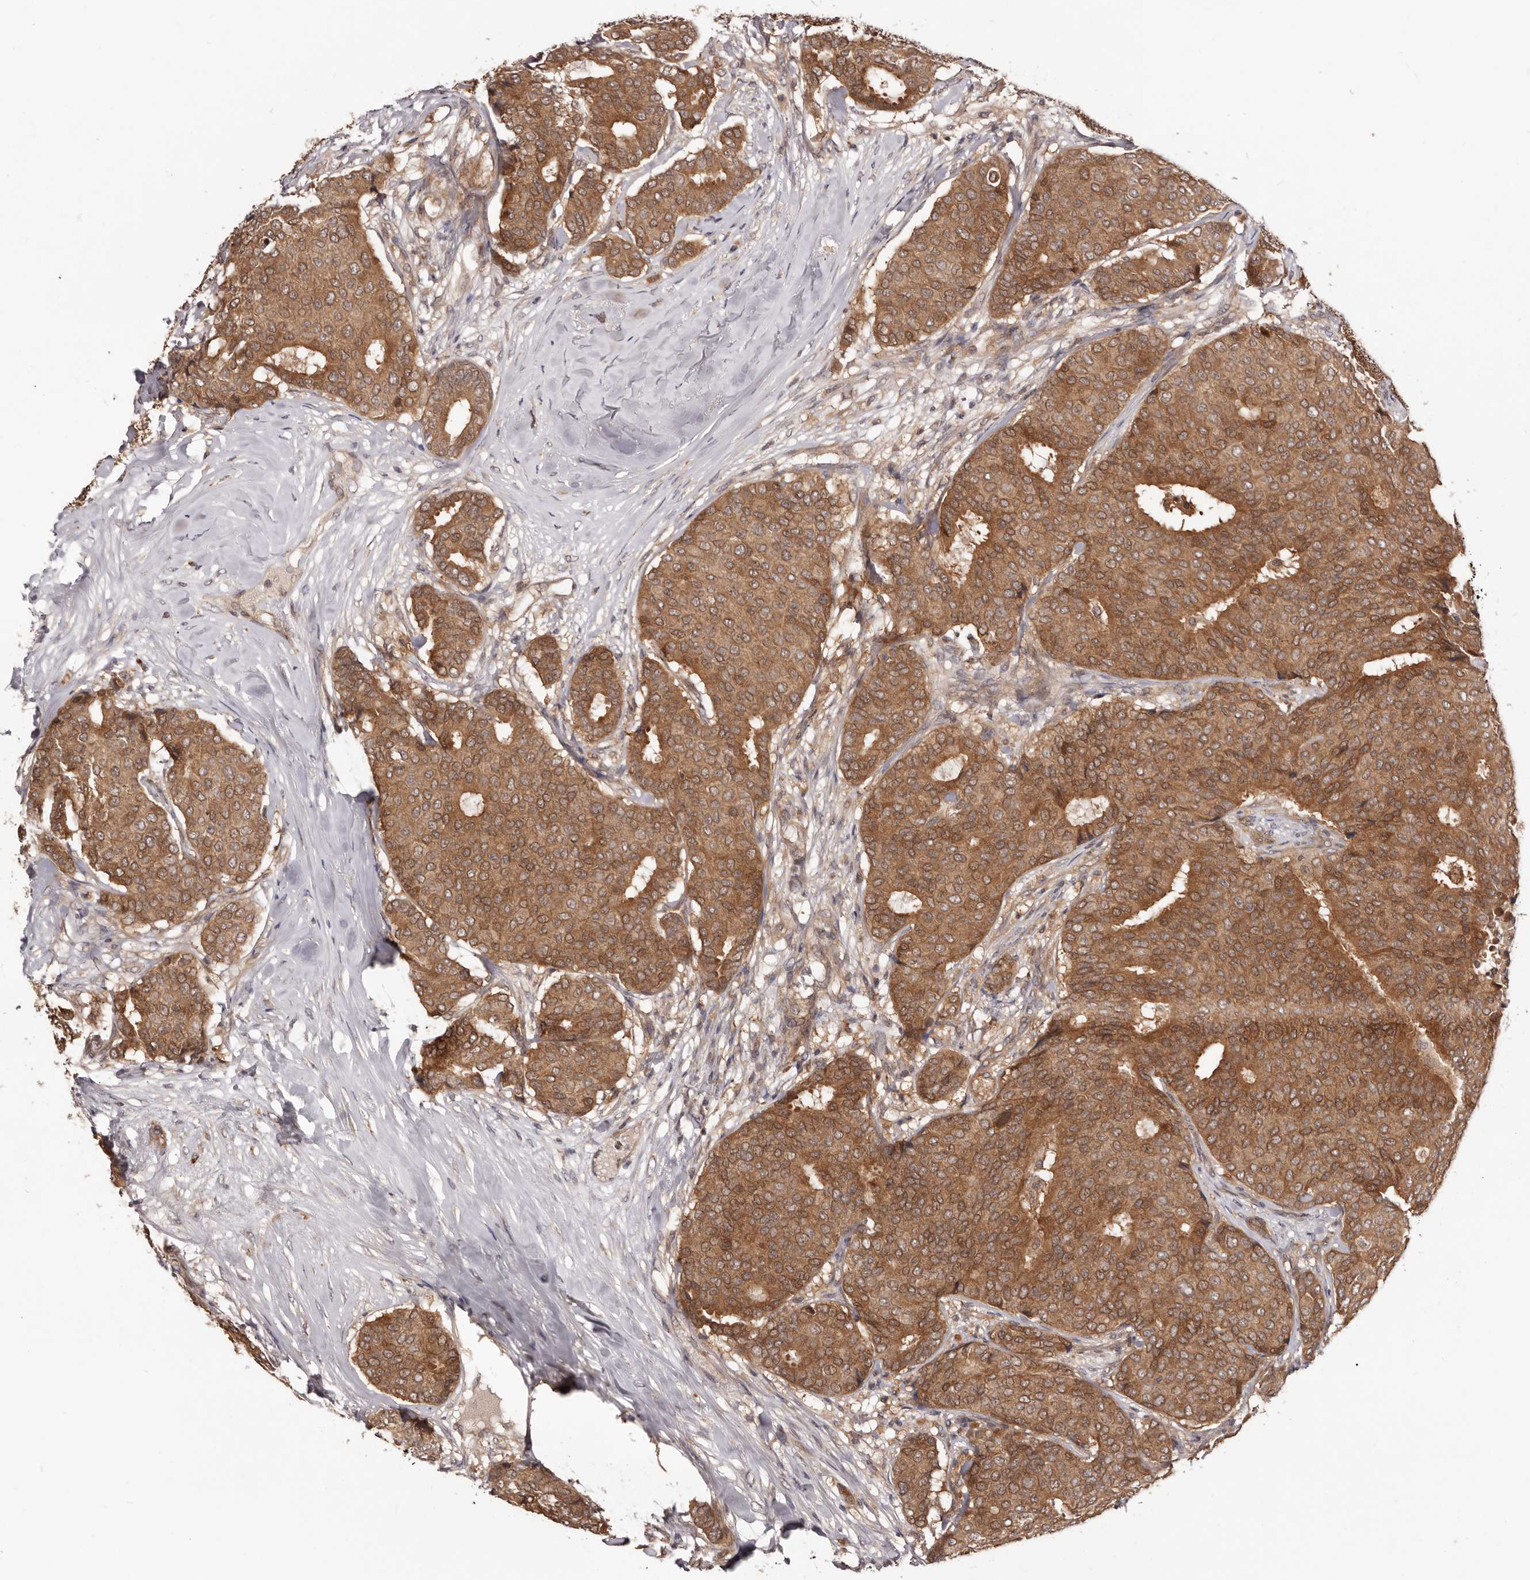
{"staining": {"intensity": "moderate", "quantity": ">75%", "location": "cytoplasmic/membranous"}, "tissue": "breast cancer", "cell_type": "Tumor cells", "image_type": "cancer", "snomed": [{"axis": "morphology", "description": "Duct carcinoma"}, {"axis": "topography", "description": "Breast"}], "caption": "IHC (DAB) staining of human breast cancer (infiltrating ductal carcinoma) reveals moderate cytoplasmic/membranous protein expression in approximately >75% of tumor cells.", "gene": "MDP1", "patient": {"sex": "female", "age": 75}}